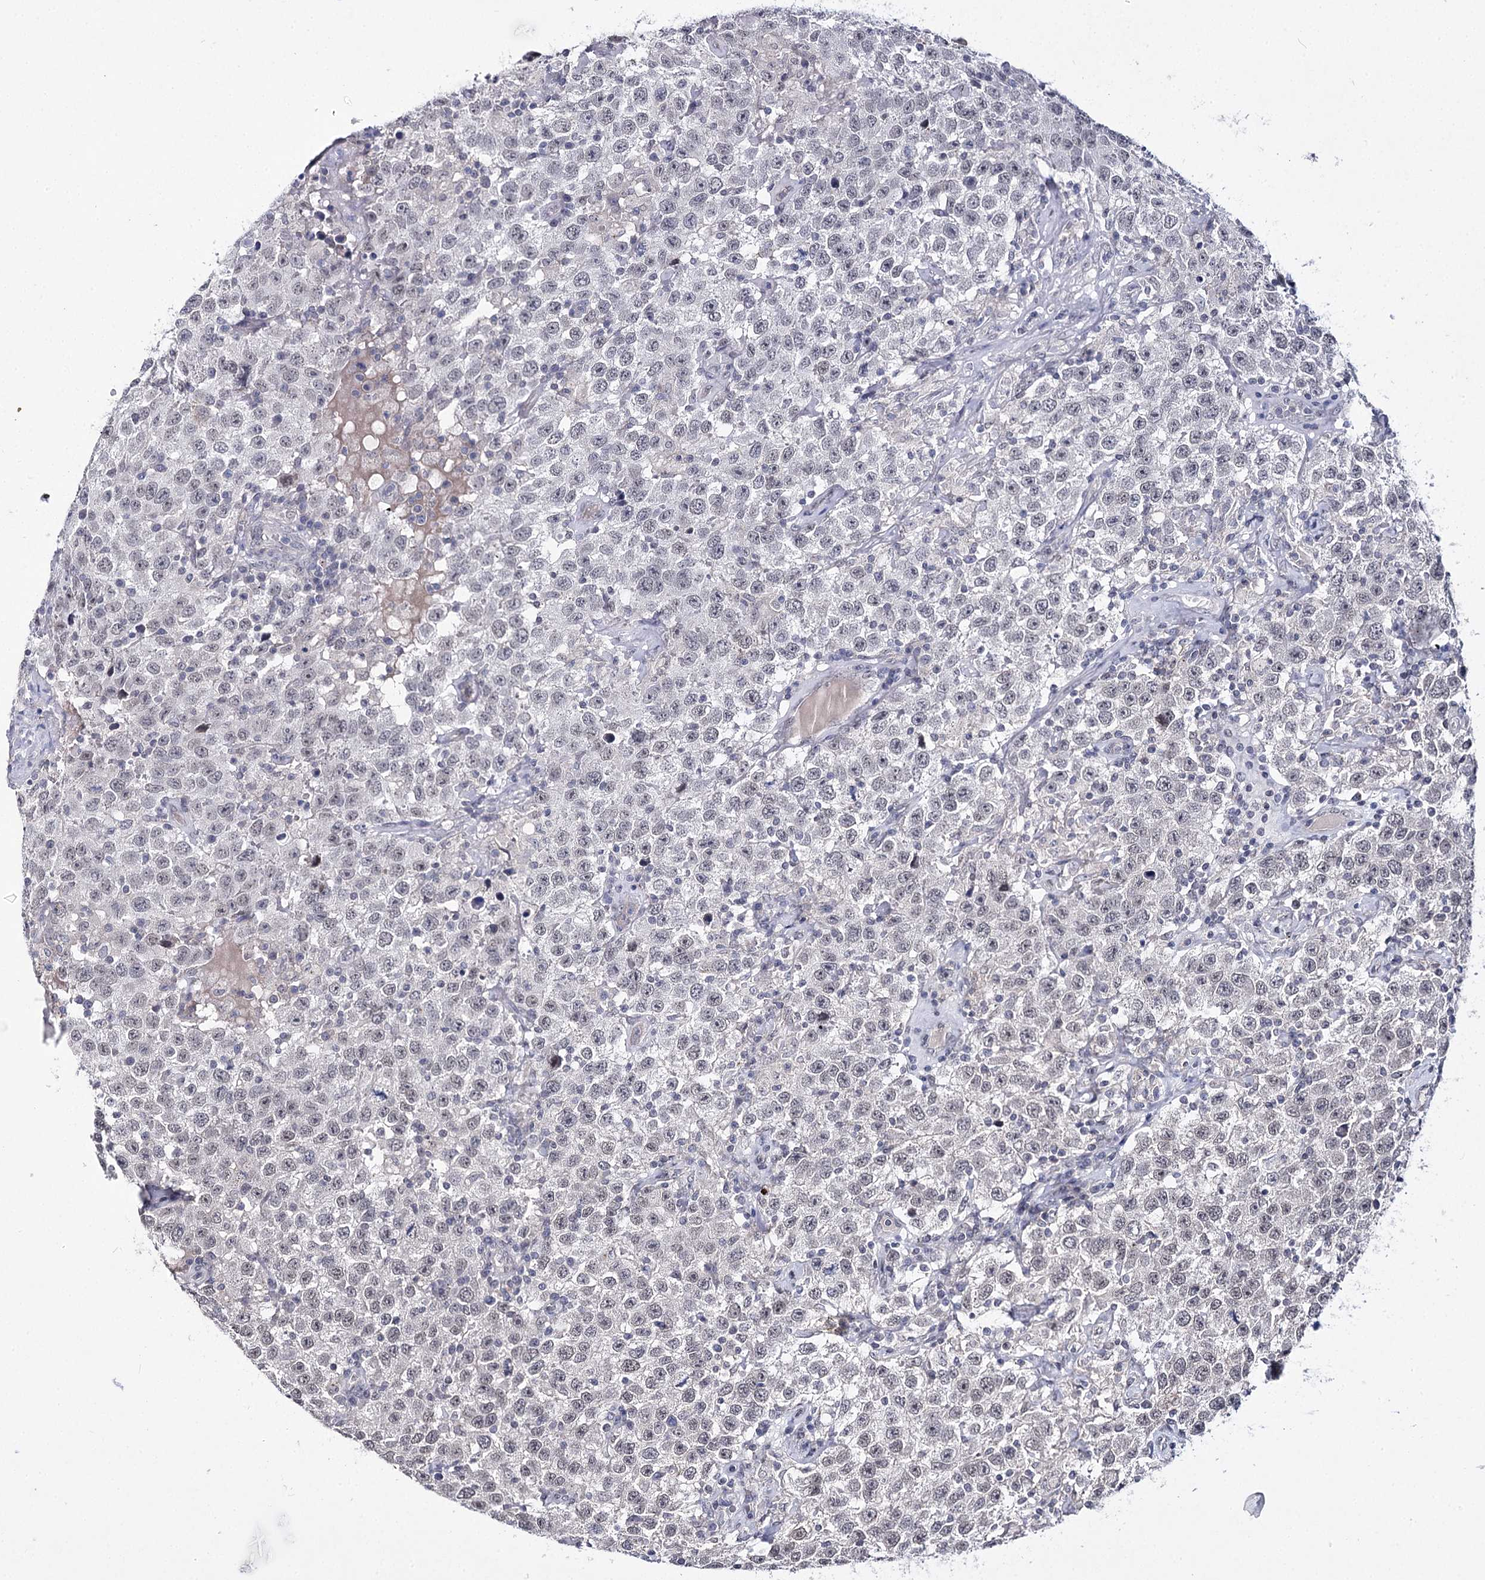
{"staining": {"intensity": "negative", "quantity": "none", "location": "none"}, "tissue": "testis cancer", "cell_type": "Tumor cells", "image_type": "cancer", "snomed": [{"axis": "morphology", "description": "Seminoma, NOS"}, {"axis": "topography", "description": "Testis"}], "caption": "Immunohistochemistry of testis seminoma reveals no expression in tumor cells.", "gene": "ATP10B", "patient": {"sex": "male", "age": 41}}